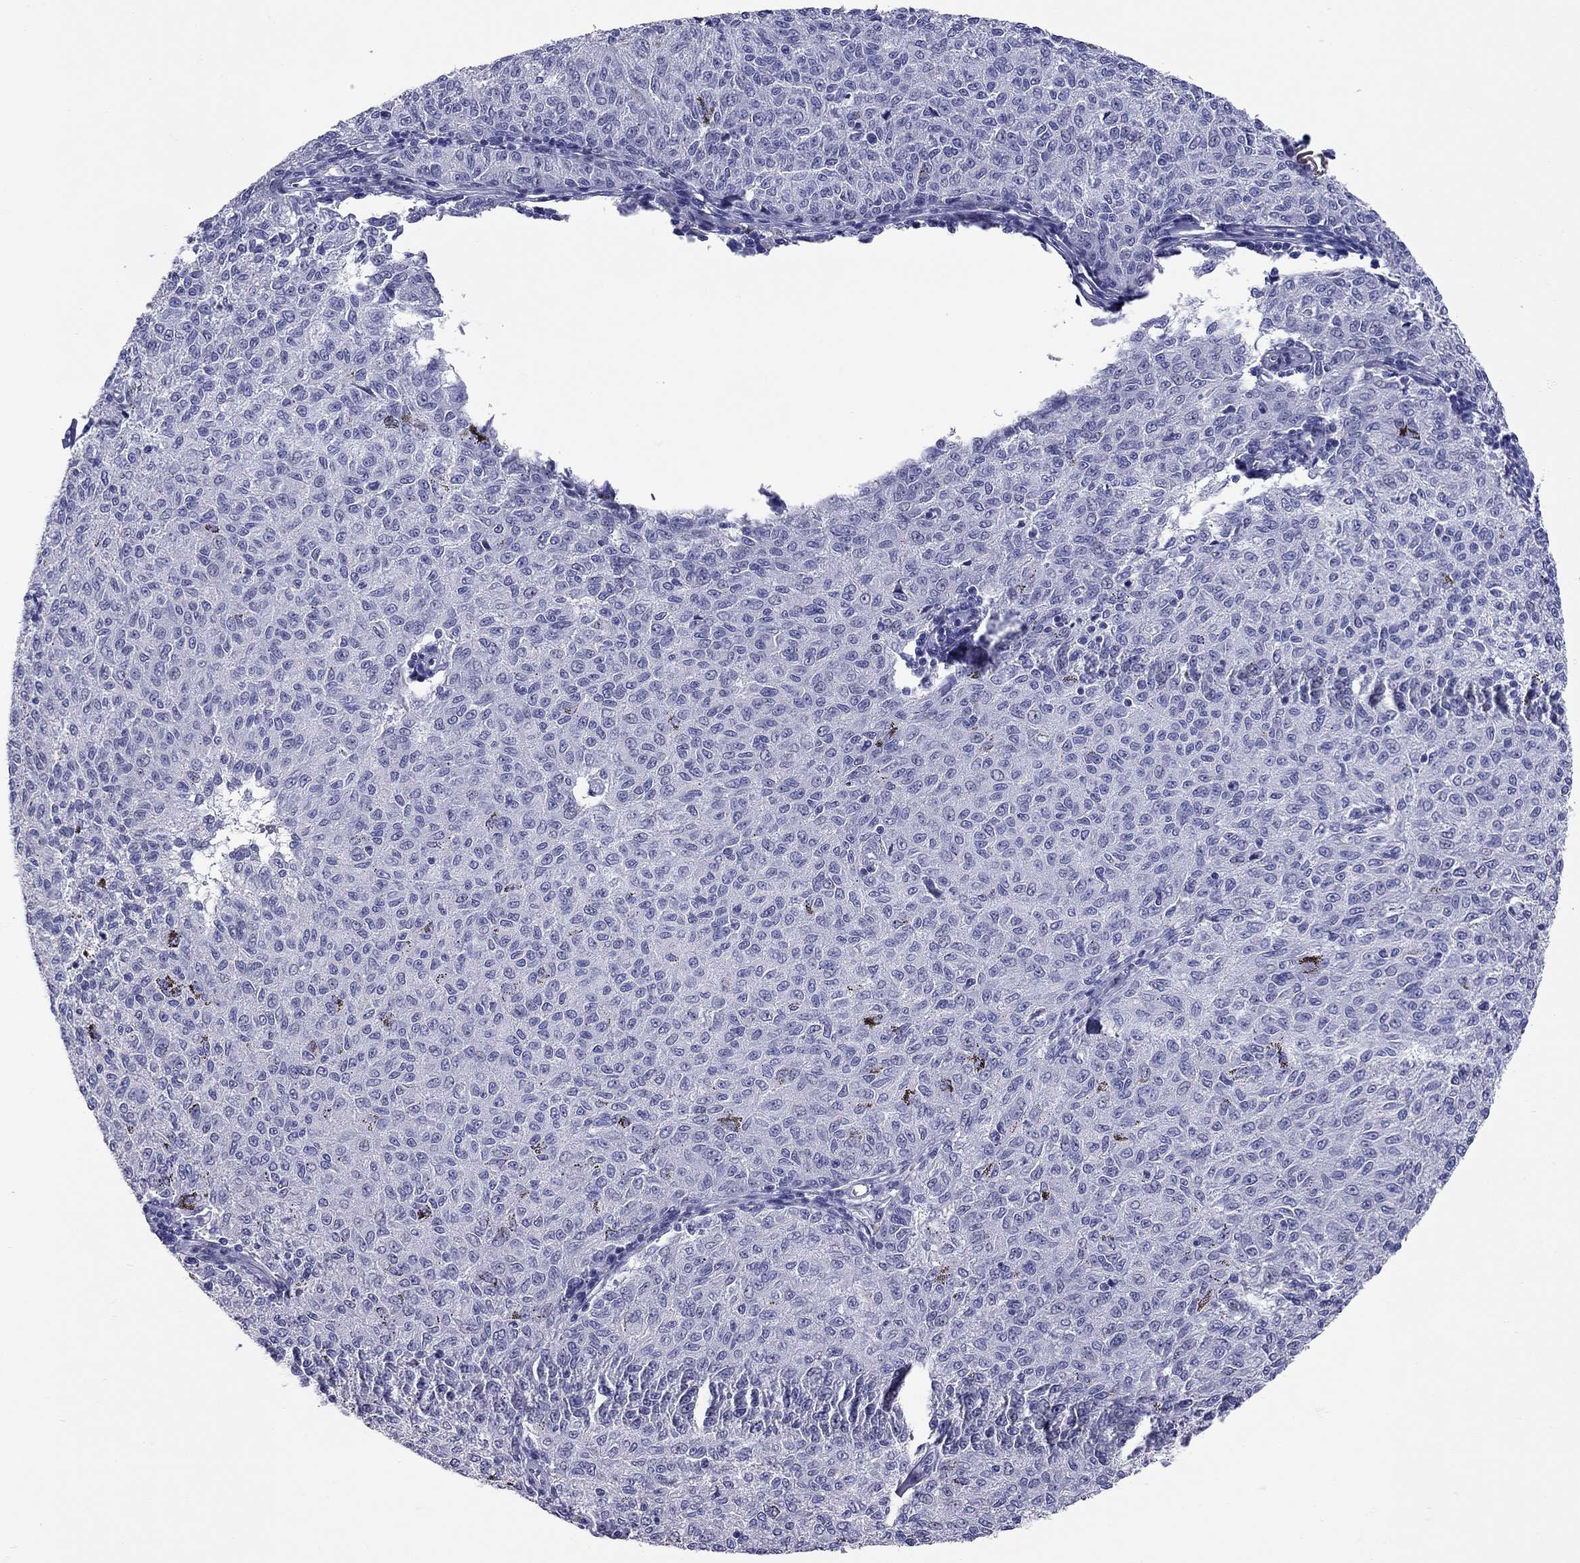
{"staining": {"intensity": "negative", "quantity": "none", "location": "none"}, "tissue": "melanoma", "cell_type": "Tumor cells", "image_type": "cancer", "snomed": [{"axis": "morphology", "description": "Malignant melanoma, NOS"}, {"axis": "topography", "description": "Skin"}], "caption": "Immunohistochemical staining of melanoma reveals no significant positivity in tumor cells.", "gene": "C8orf88", "patient": {"sex": "female", "age": 72}}